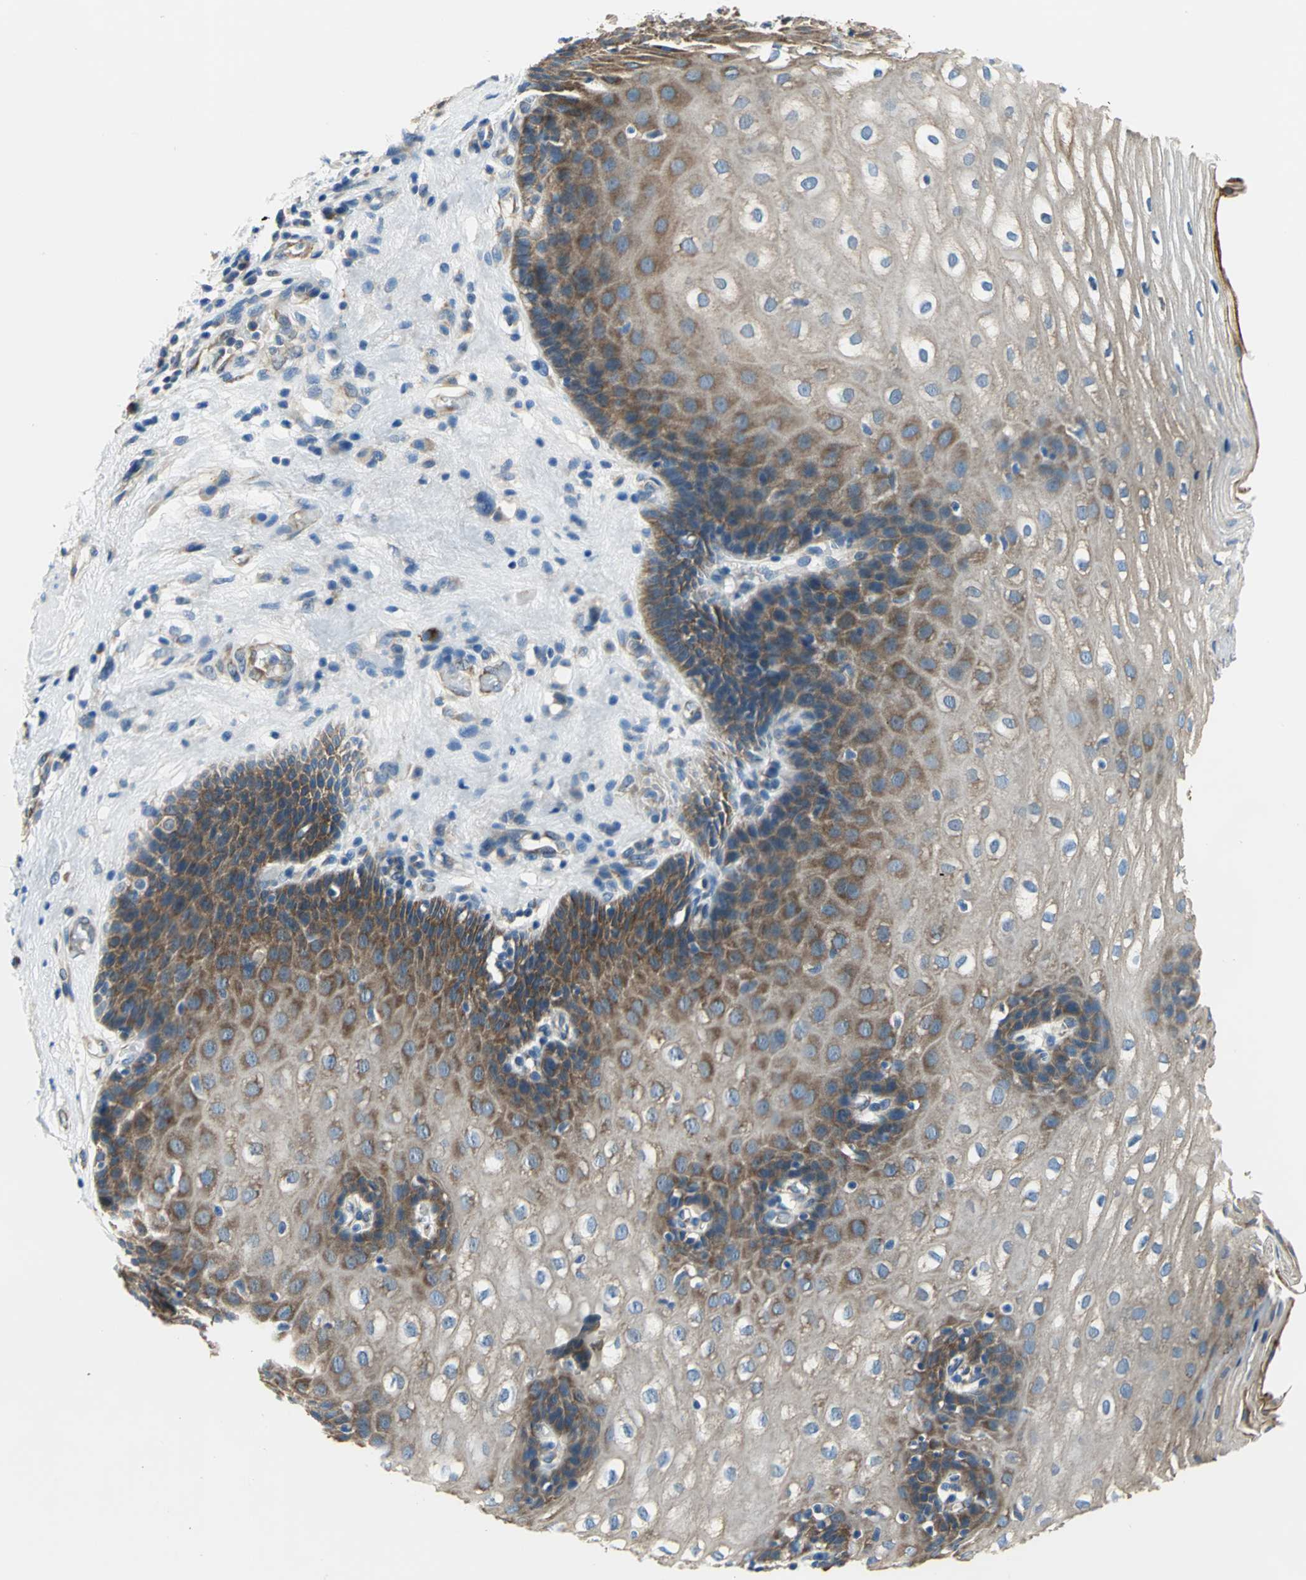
{"staining": {"intensity": "strong", "quantity": ">75%", "location": "cytoplasmic/membranous"}, "tissue": "esophagus", "cell_type": "Squamous epithelial cells", "image_type": "normal", "snomed": [{"axis": "morphology", "description": "Normal tissue, NOS"}, {"axis": "topography", "description": "Esophagus"}], "caption": "A high amount of strong cytoplasmic/membranous positivity is present in approximately >75% of squamous epithelial cells in benign esophagus. (DAB = brown stain, brightfield microscopy at high magnification).", "gene": "TRIM25", "patient": {"sex": "male", "age": 48}}